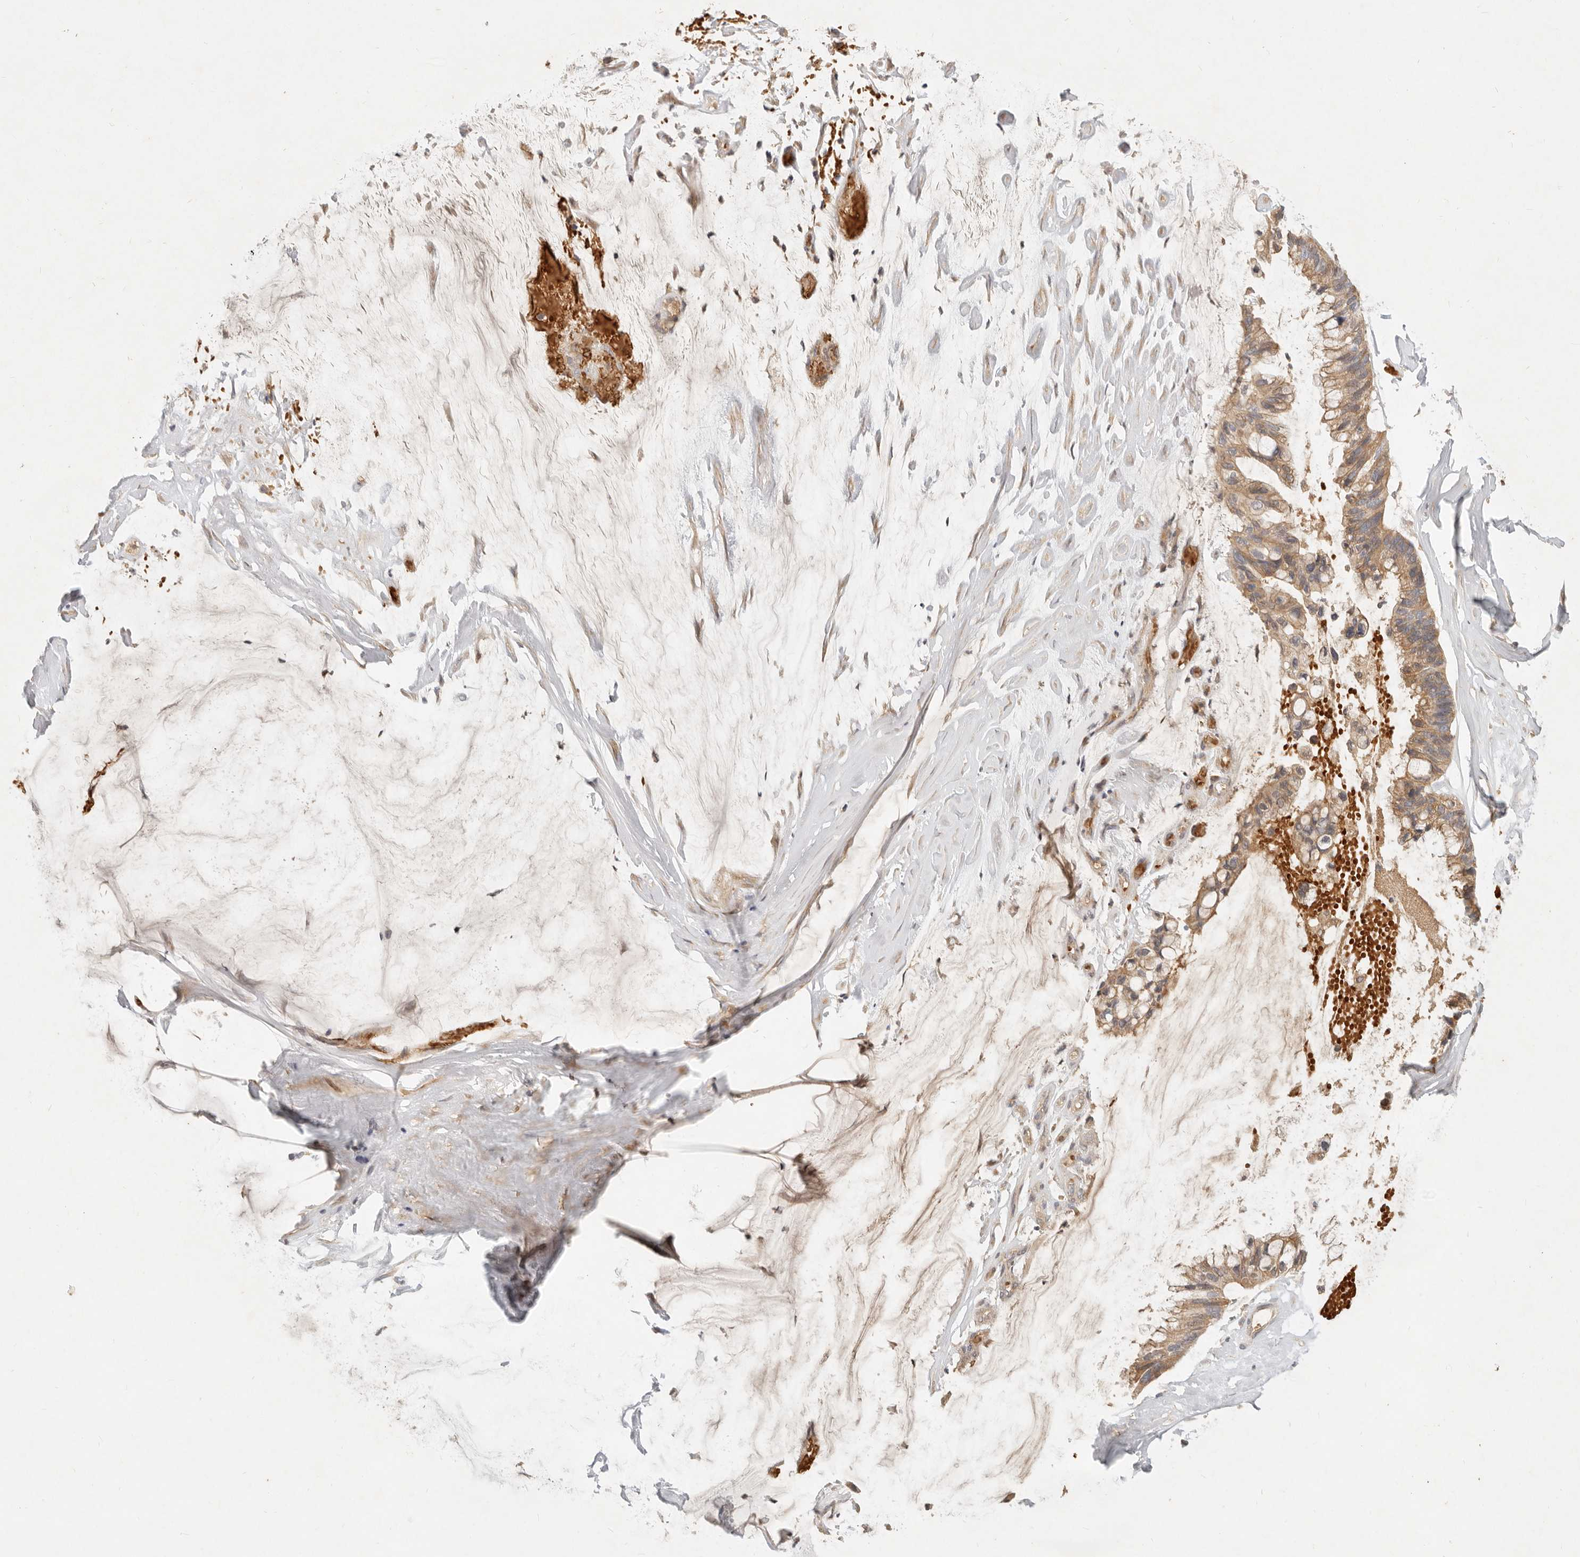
{"staining": {"intensity": "moderate", "quantity": ">75%", "location": "cytoplasmic/membranous"}, "tissue": "ovarian cancer", "cell_type": "Tumor cells", "image_type": "cancer", "snomed": [{"axis": "morphology", "description": "Cystadenocarcinoma, mucinous, NOS"}, {"axis": "topography", "description": "Ovary"}], "caption": "Protein staining of mucinous cystadenocarcinoma (ovarian) tissue shows moderate cytoplasmic/membranous expression in approximately >75% of tumor cells. Using DAB (3,3'-diaminobenzidine) (brown) and hematoxylin (blue) stains, captured at high magnification using brightfield microscopy.", "gene": "FREM2", "patient": {"sex": "female", "age": 39}}